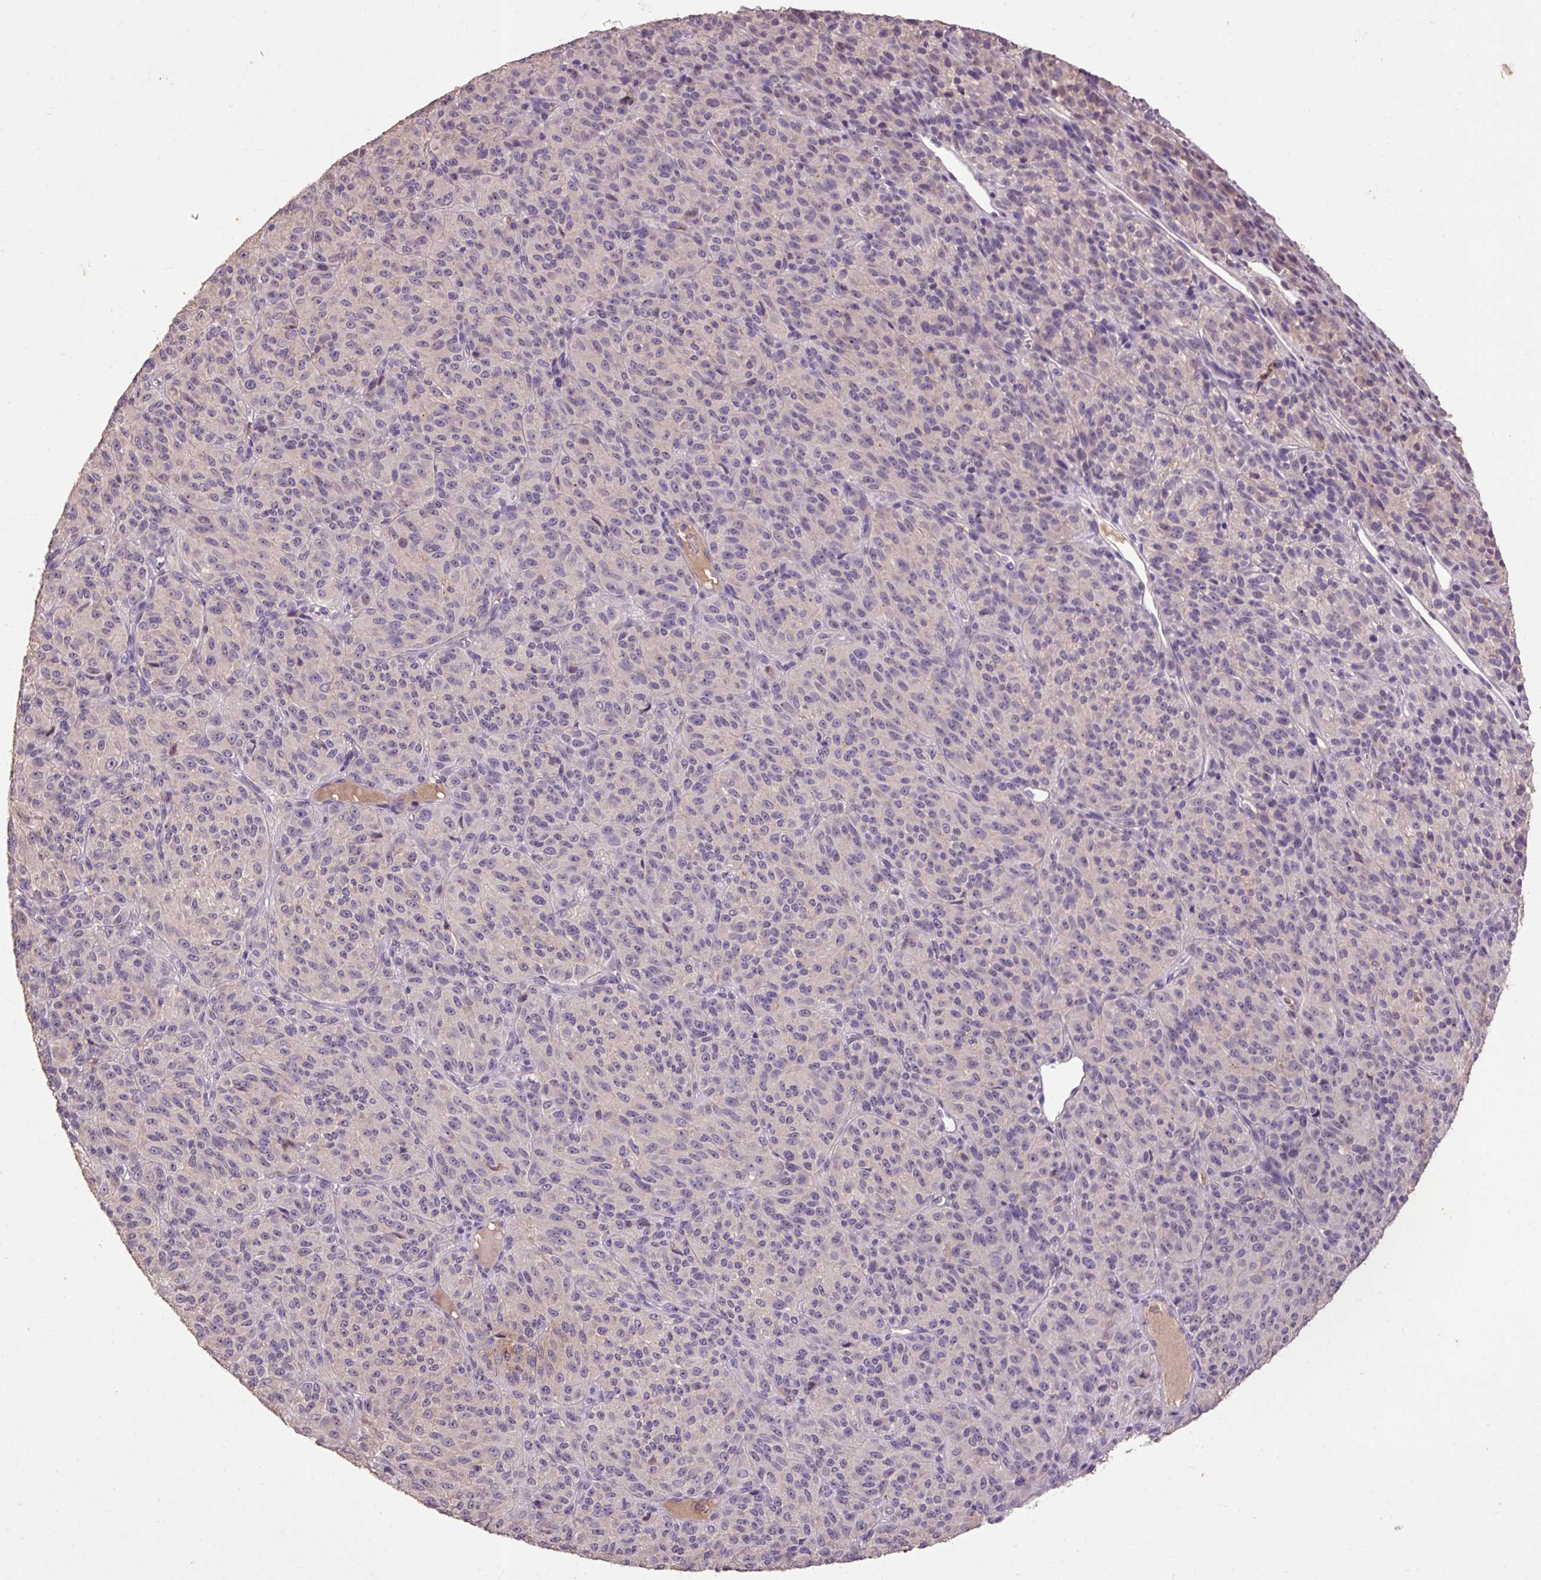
{"staining": {"intensity": "negative", "quantity": "none", "location": "none"}, "tissue": "melanoma", "cell_type": "Tumor cells", "image_type": "cancer", "snomed": [{"axis": "morphology", "description": "Malignant melanoma, Metastatic site"}, {"axis": "topography", "description": "Brain"}], "caption": "An image of melanoma stained for a protein reveals no brown staining in tumor cells.", "gene": "LRTM2", "patient": {"sex": "female", "age": 56}}